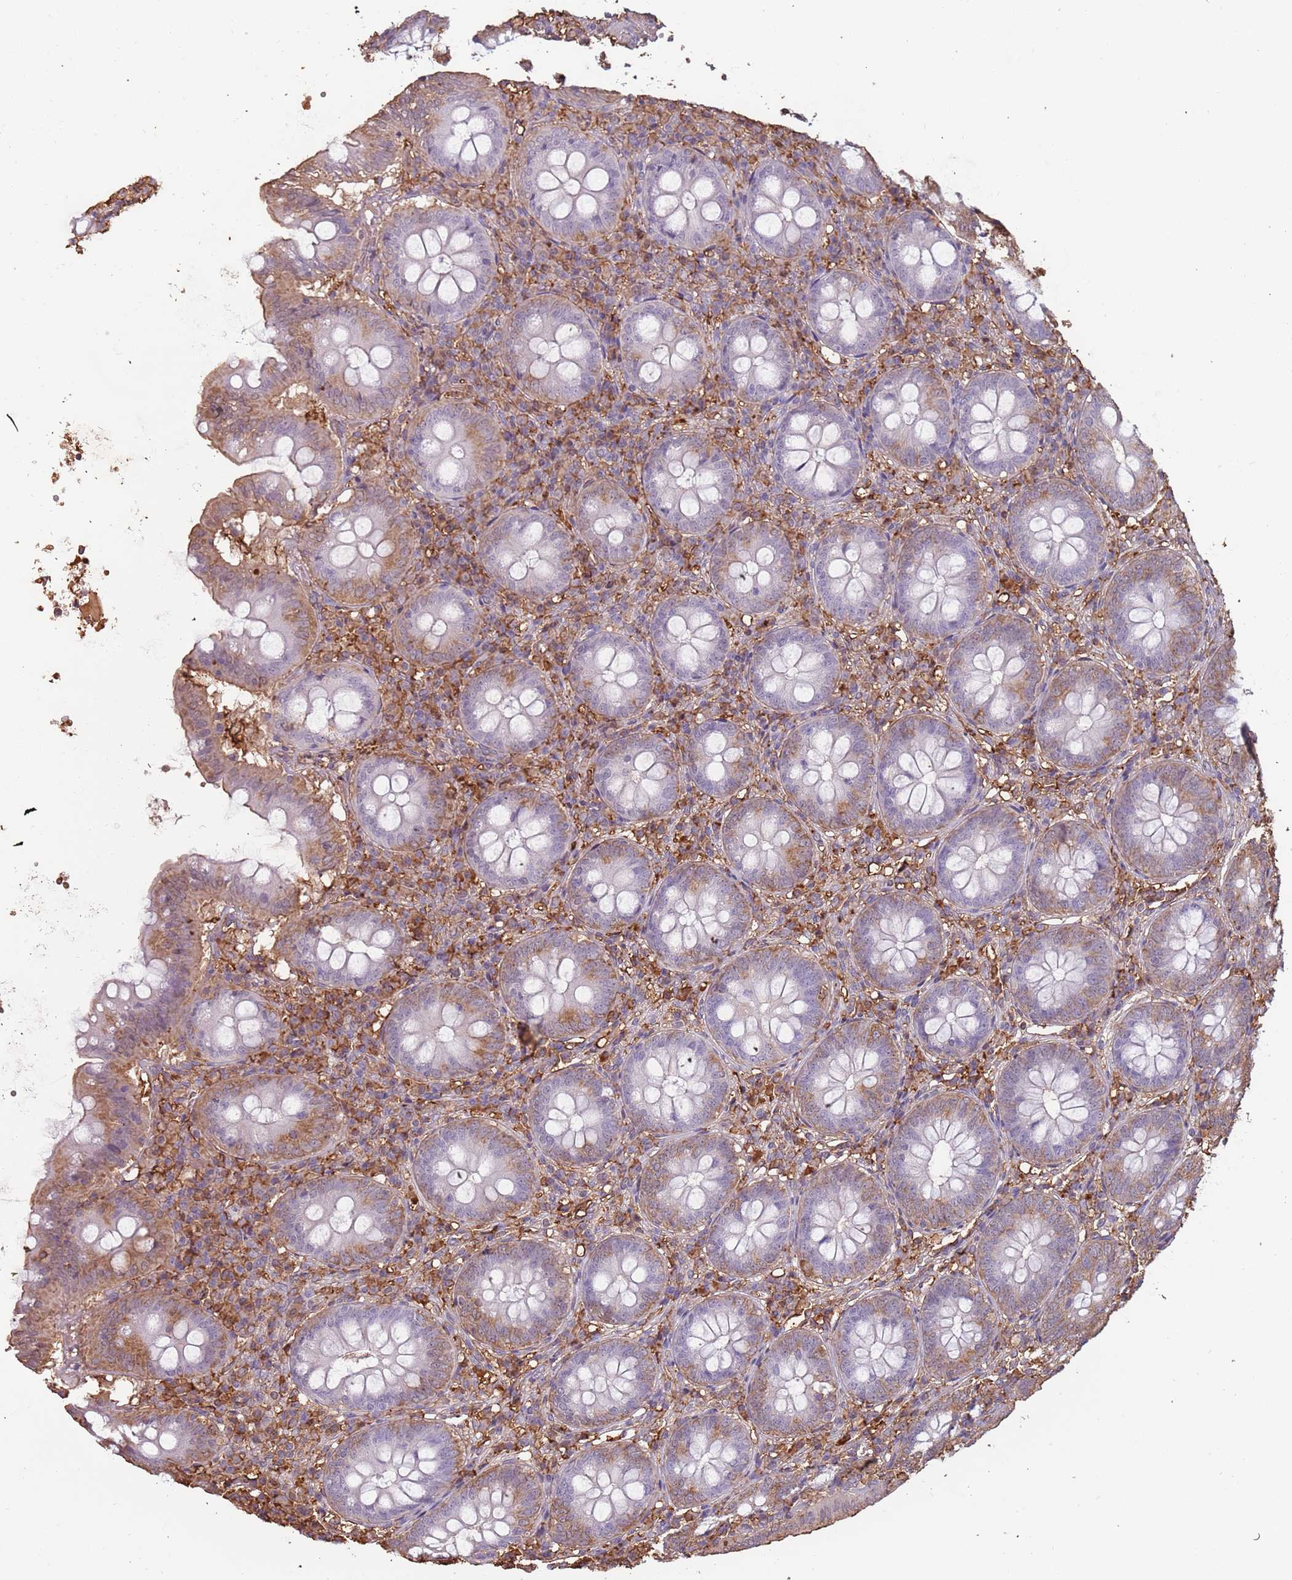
{"staining": {"intensity": "moderate", "quantity": "<25%", "location": "cytoplasmic/membranous"}, "tissue": "appendix", "cell_type": "Glandular cells", "image_type": "normal", "snomed": [{"axis": "morphology", "description": "Normal tissue, NOS"}, {"axis": "topography", "description": "Appendix"}], "caption": "Immunohistochemistry (IHC) photomicrograph of unremarkable appendix: human appendix stained using IHC shows low levels of moderate protein expression localized specifically in the cytoplasmic/membranous of glandular cells, appearing as a cytoplasmic/membranous brown color.", "gene": "ATOSB", "patient": {"sex": "female", "age": 54}}